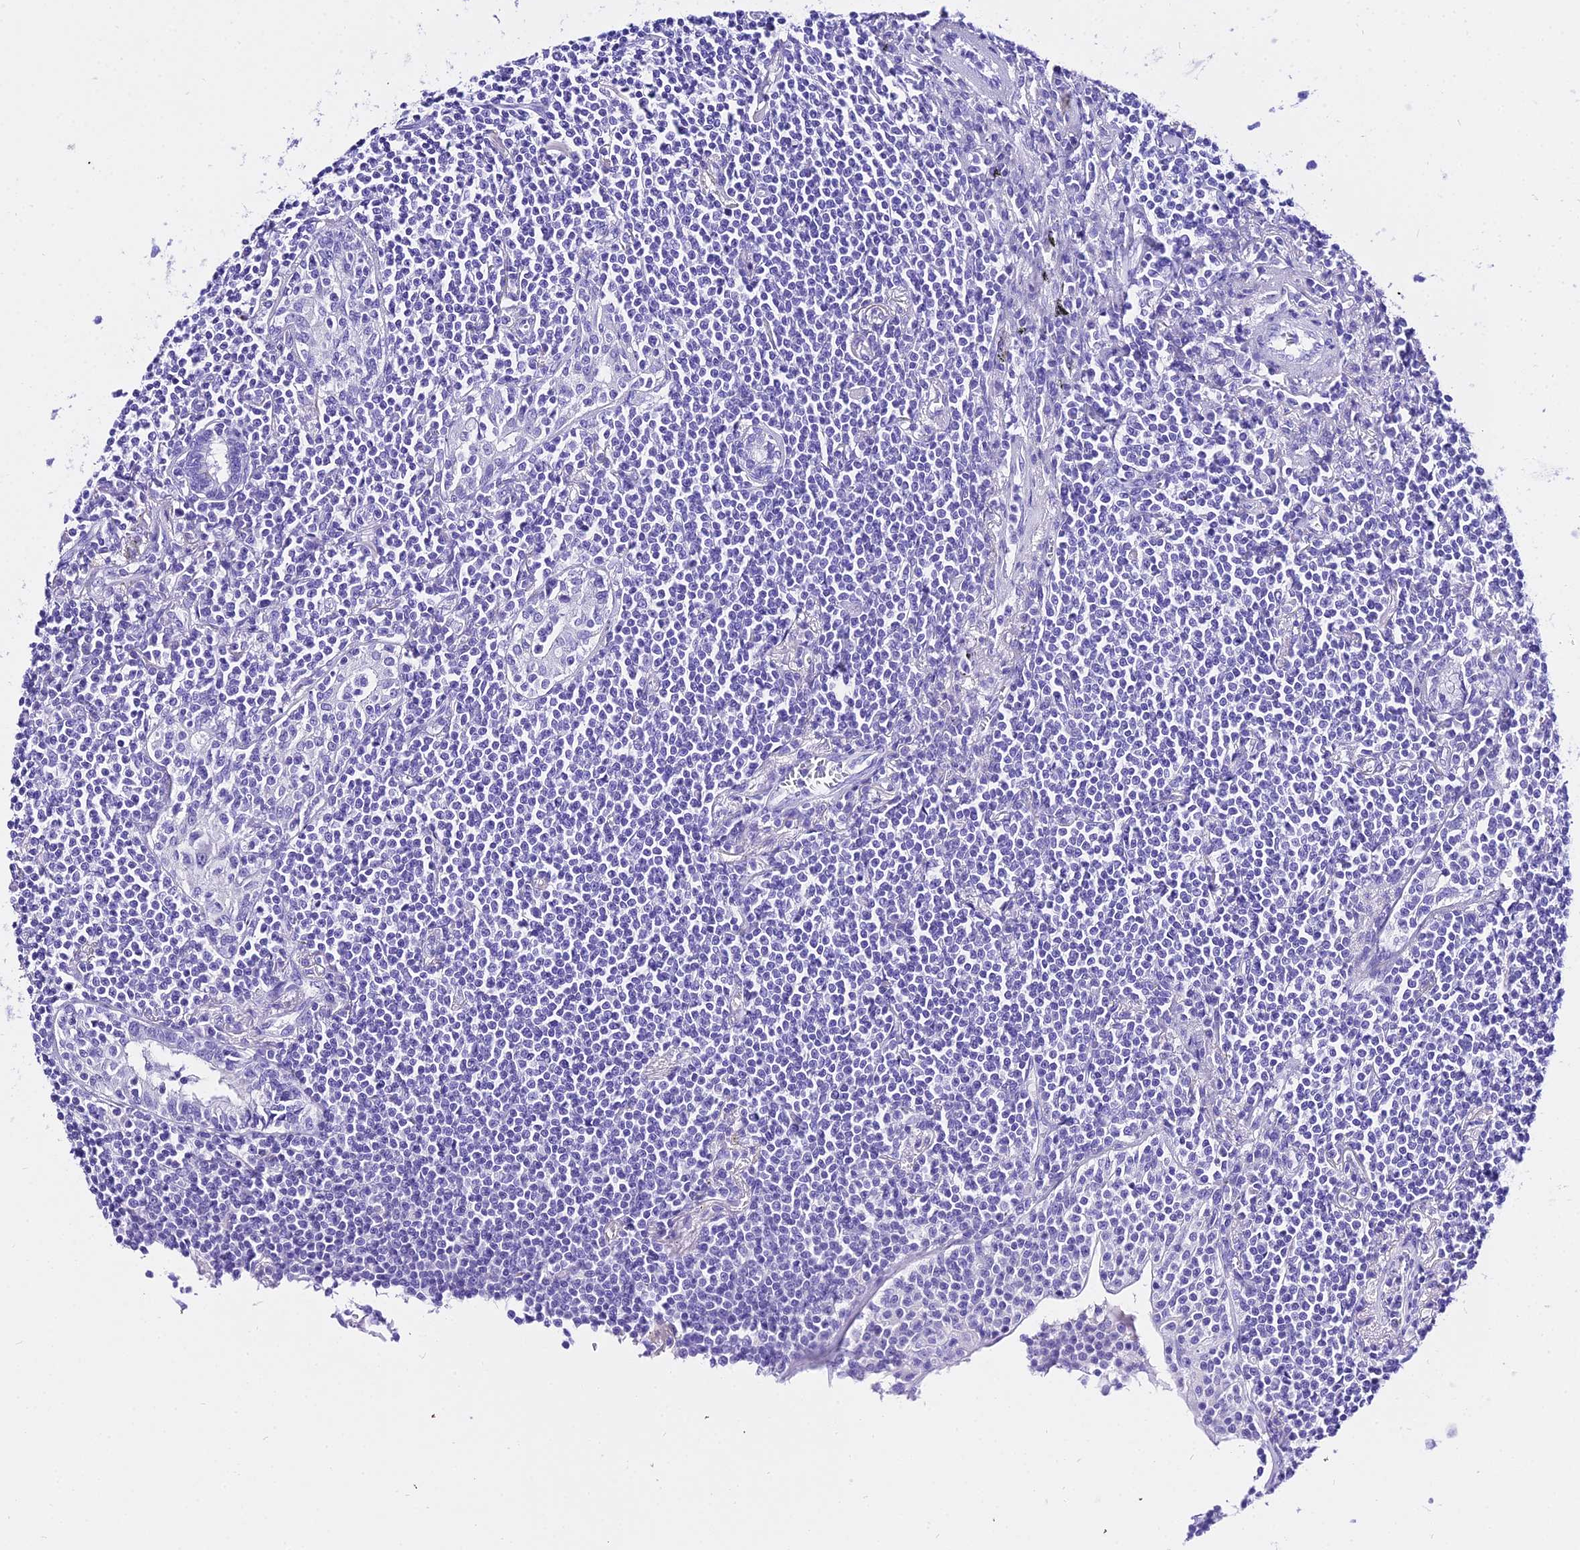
{"staining": {"intensity": "negative", "quantity": "none", "location": "none"}, "tissue": "lymphoma", "cell_type": "Tumor cells", "image_type": "cancer", "snomed": [{"axis": "morphology", "description": "Malignant lymphoma, non-Hodgkin's type, Low grade"}, {"axis": "topography", "description": "Lung"}], "caption": "Immunohistochemistry histopathology image of human lymphoma stained for a protein (brown), which shows no positivity in tumor cells.", "gene": "TRMT44", "patient": {"sex": "female", "age": 71}}